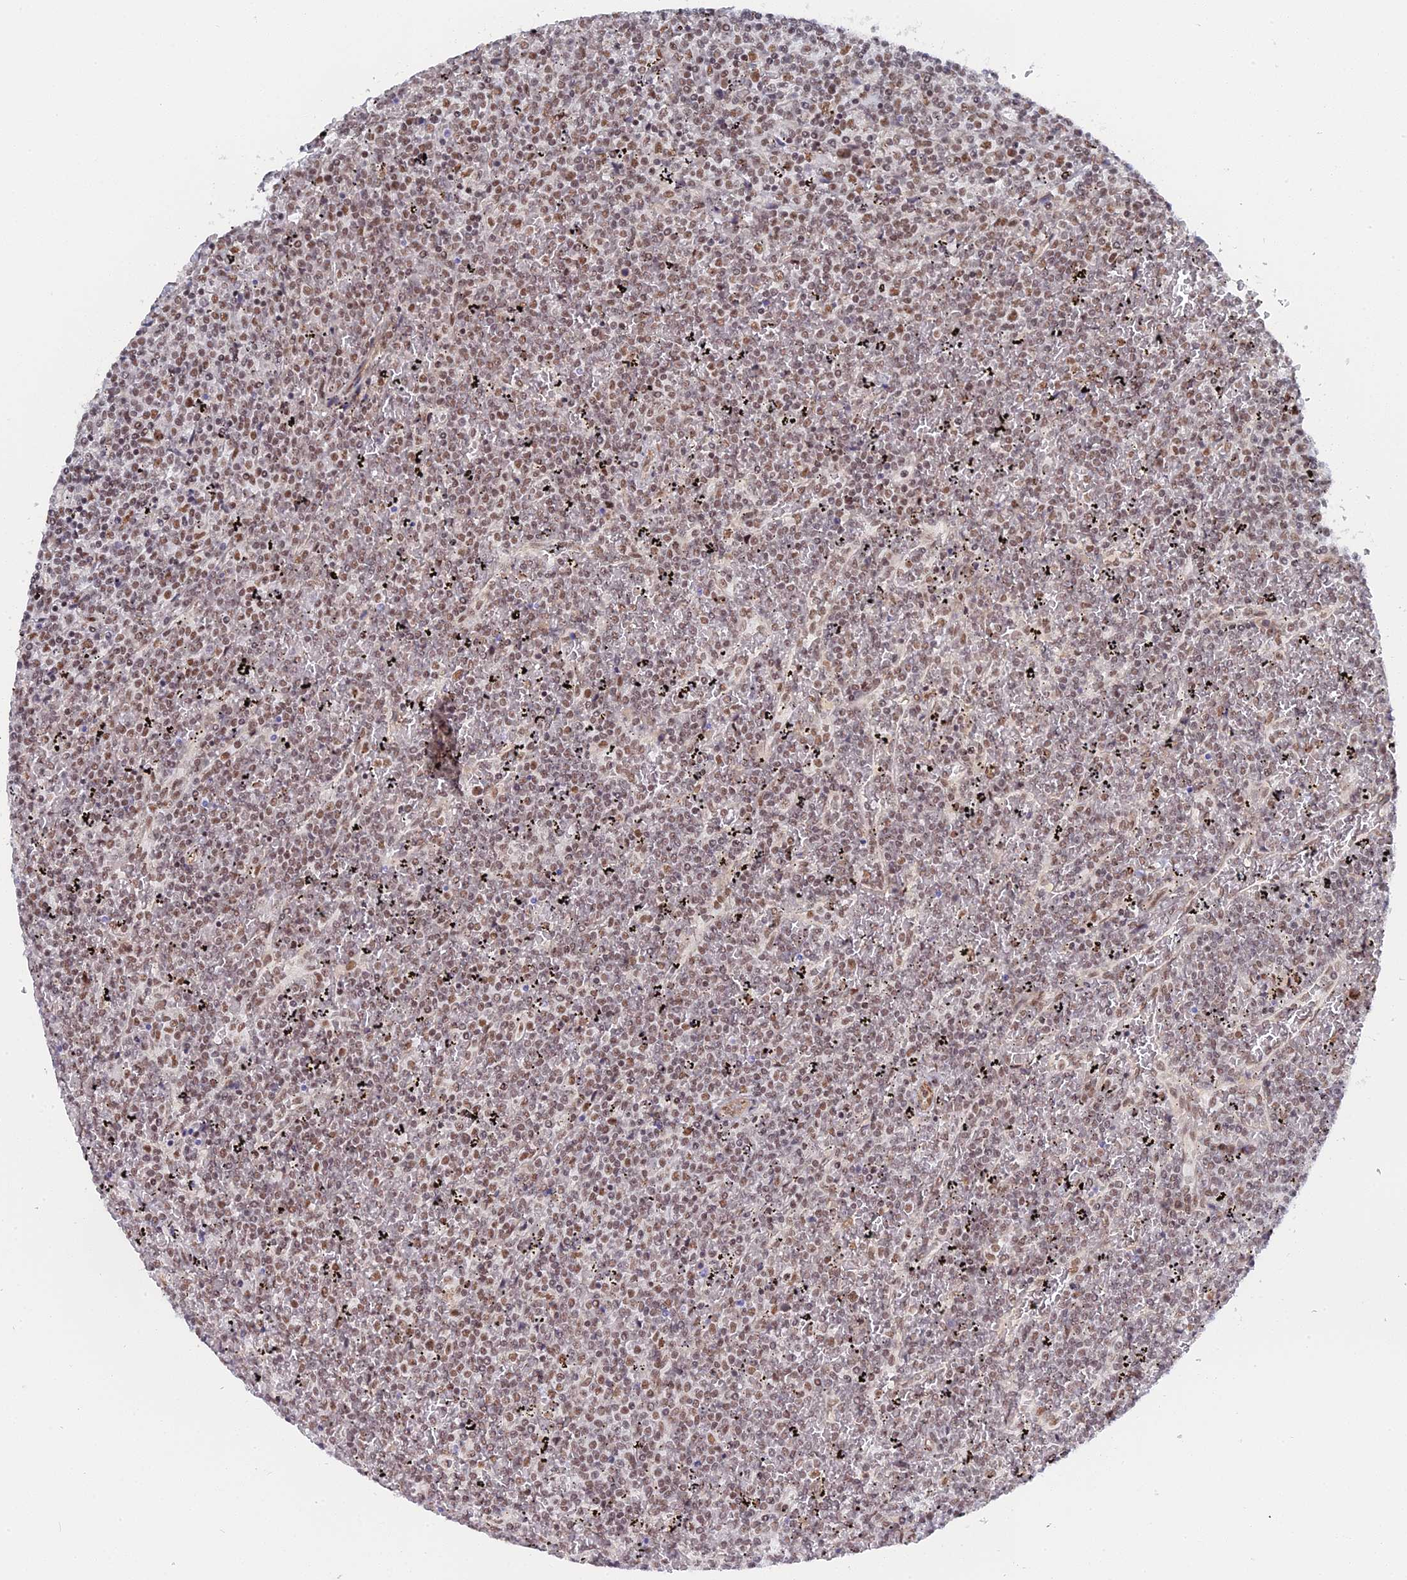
{"staining": {"intensity": "moderate", "quantity": ">75%", "location": "nuclear"}, "tissue": "lymphoma", "cell_type": "Tumor cells", "image_type": "cancer", "snomed": [{"axis": "morphology", "description": "Malignant lymphoma, non-Hodgkin's type, Low grade"}, {"axis": "topography", "description": "Spleen"}], "caption": "Tumor cells reveal medium levels of moderate nuclear positivity in about >75% of cells in human lymphoma. The staining was performed using DAB (3,3'-diaminobenzidine) to visualize the protein expression in brown, while the nuclei were stained in blue with hematoxylin (Magnification: 20x).", "gene": "CCDC85A", "patient": {"sex": "female", "age": 19}}